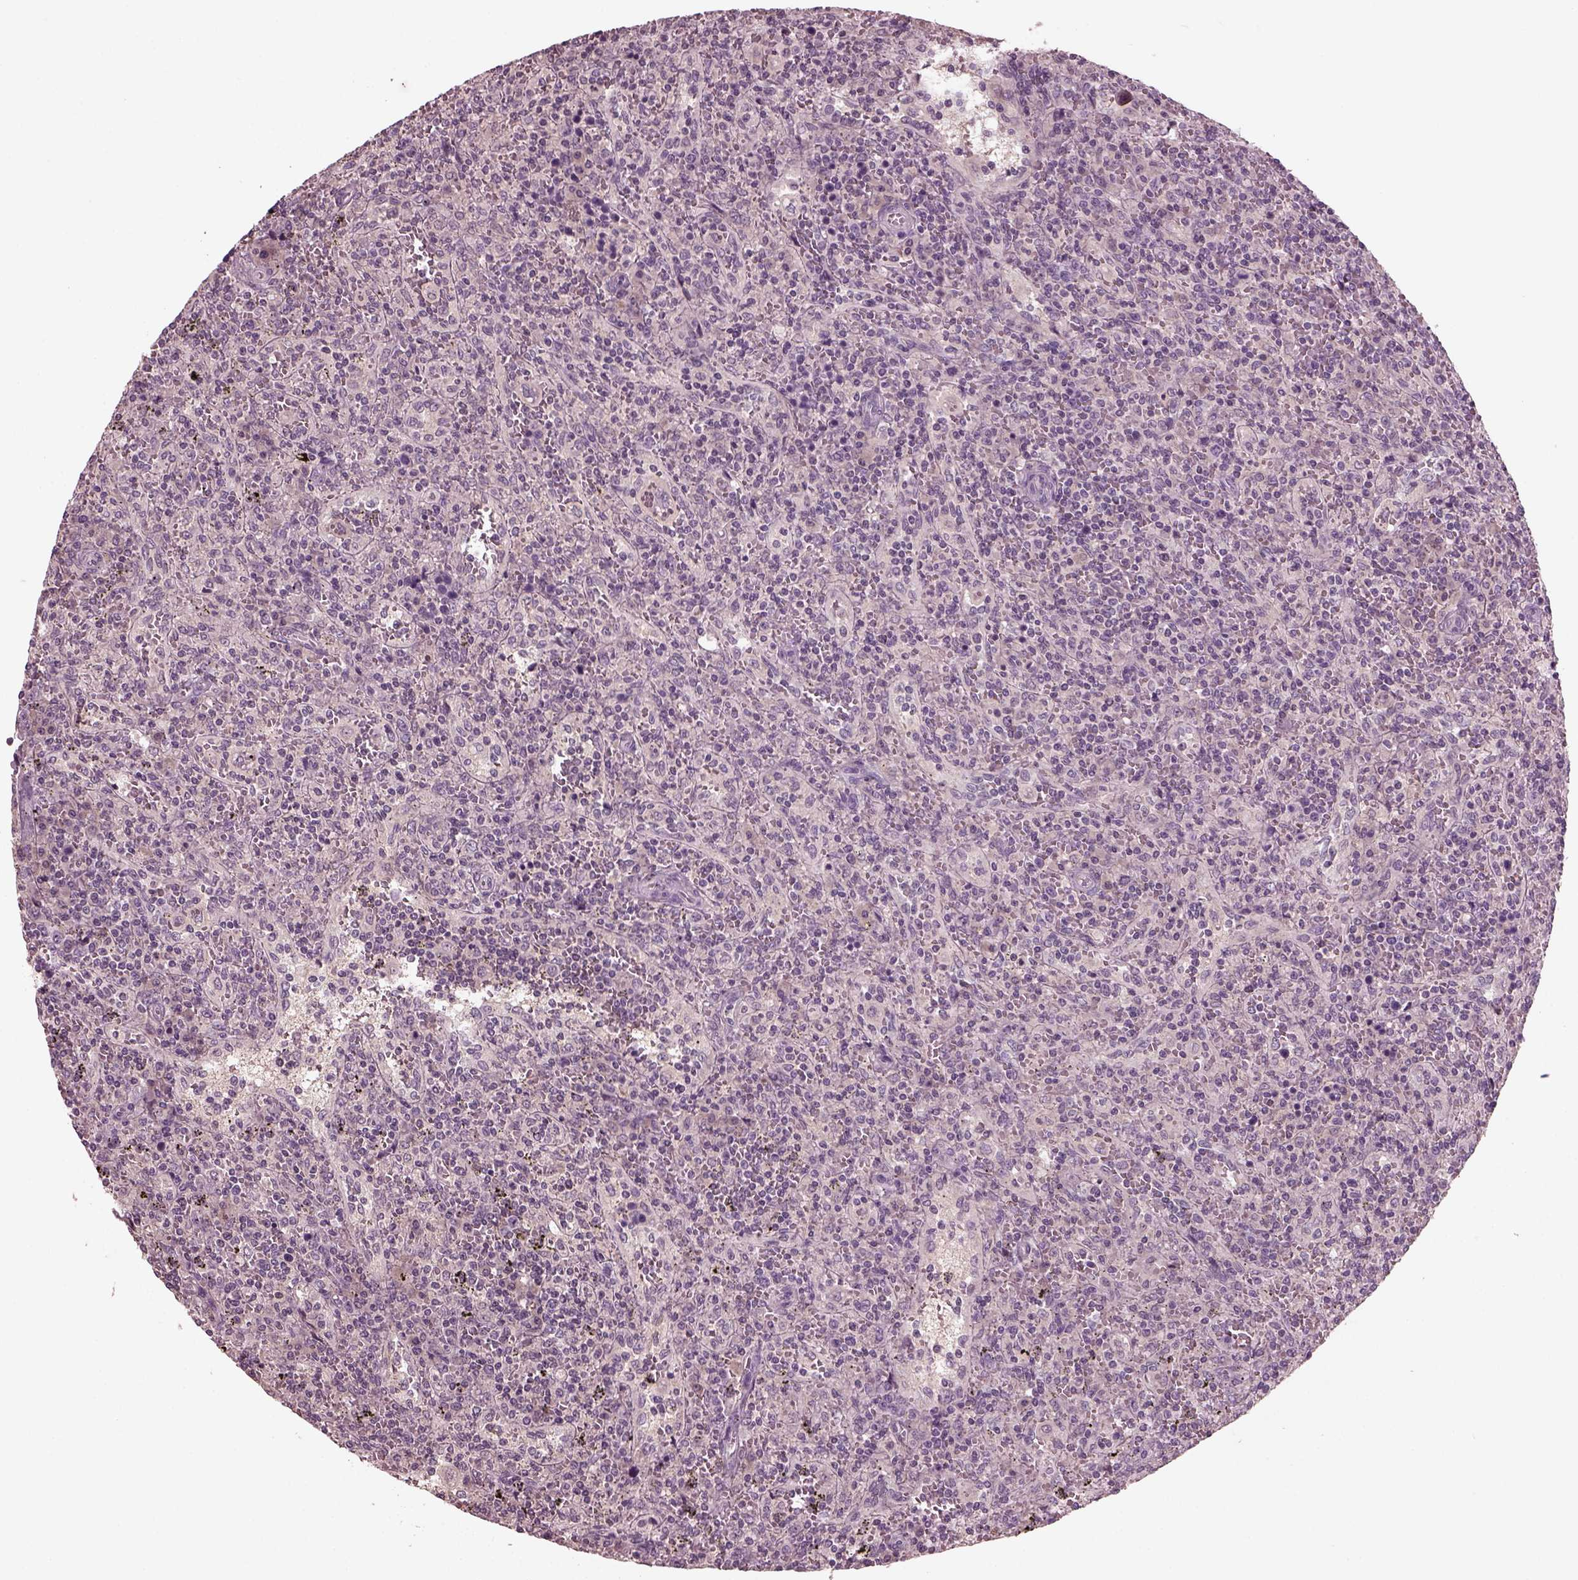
{"staining": {"intensity": "negative", "quantity": "none", "location": "none"}, "tissue": "lymphoma", "cell_type": "Tumor cells", "image_type": "cancer", "snomed": [{"axis": "morphology", "description": "Malignant lymphoma, non-Hodgkin's type, Low grade"}, {"axis": "topography", "description": "Spleen"}], "caption": "DAB (3,3'-diaminobenzidine) immunohistochemical staining of human lymphoma displays no significant expression in tumor cells.", "gene": "PORCN", "patient": {"sex": "male", "age": 62}}